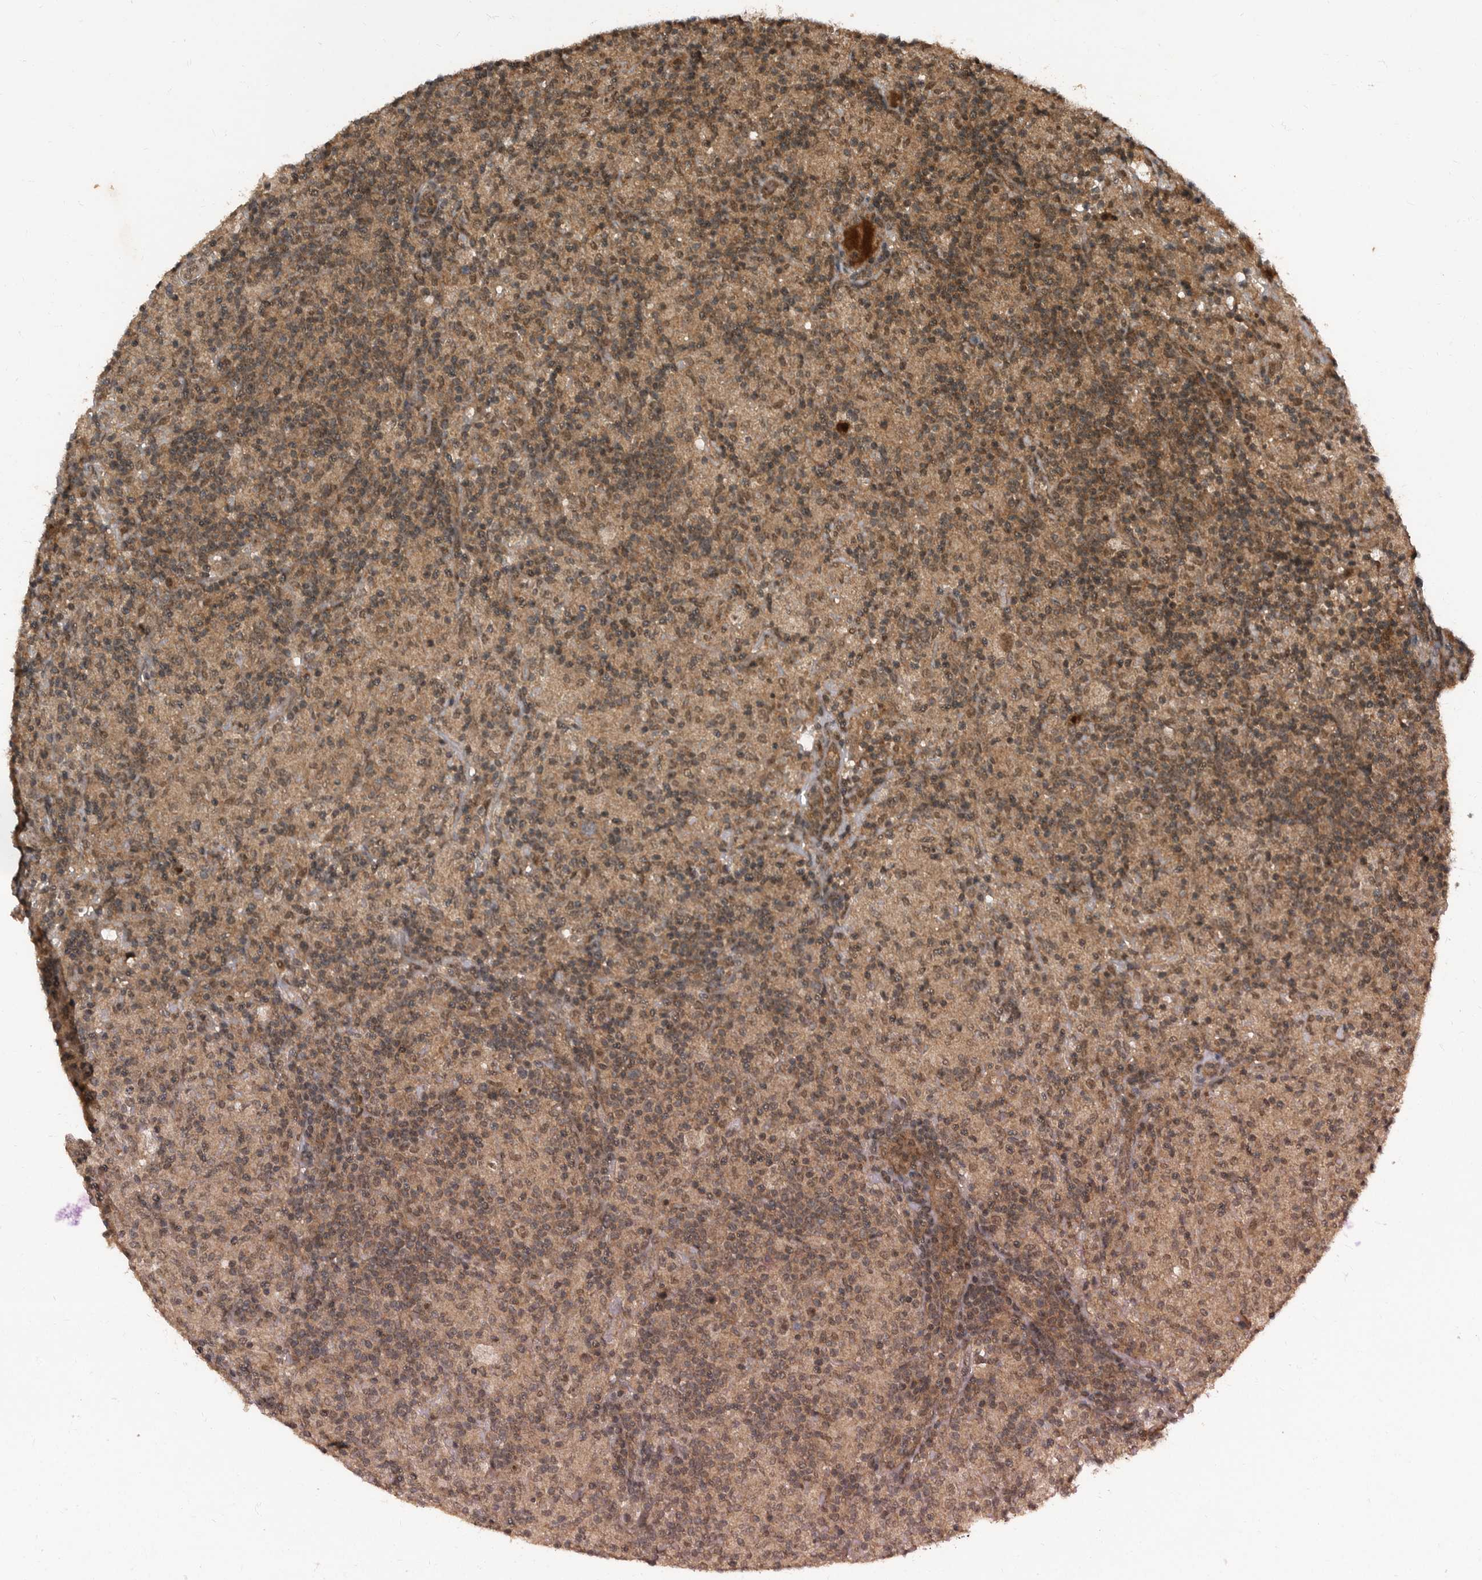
{"staining": {"intensity": "weak", "quantity": "25%-75%", "location": "cytoplasmic/membranous,nuclear"}, "tissue": "lymphoma", "cell_type": "Tumor cells", "image_type": "cancer", "snomed": [{"axis": "morphology", "description": "Hodgkin's disease, NOS"}, {"axis": "topography", "description": "Lymph node"}], "caption": "Lymphoma stained with immunohistochemistry exhibits weak cytoplasmic/membranous and nuclear staining in approximately 25%-75% of tumor cells. The staining is performed using DAB (3,3'-diaminobenzidine) brown chromogen to label protein expression. The nuclei are counter-stained blue using hematoxylin.", "gene": "FOXO1", "patient": {"sex": "male", "age": 70}}